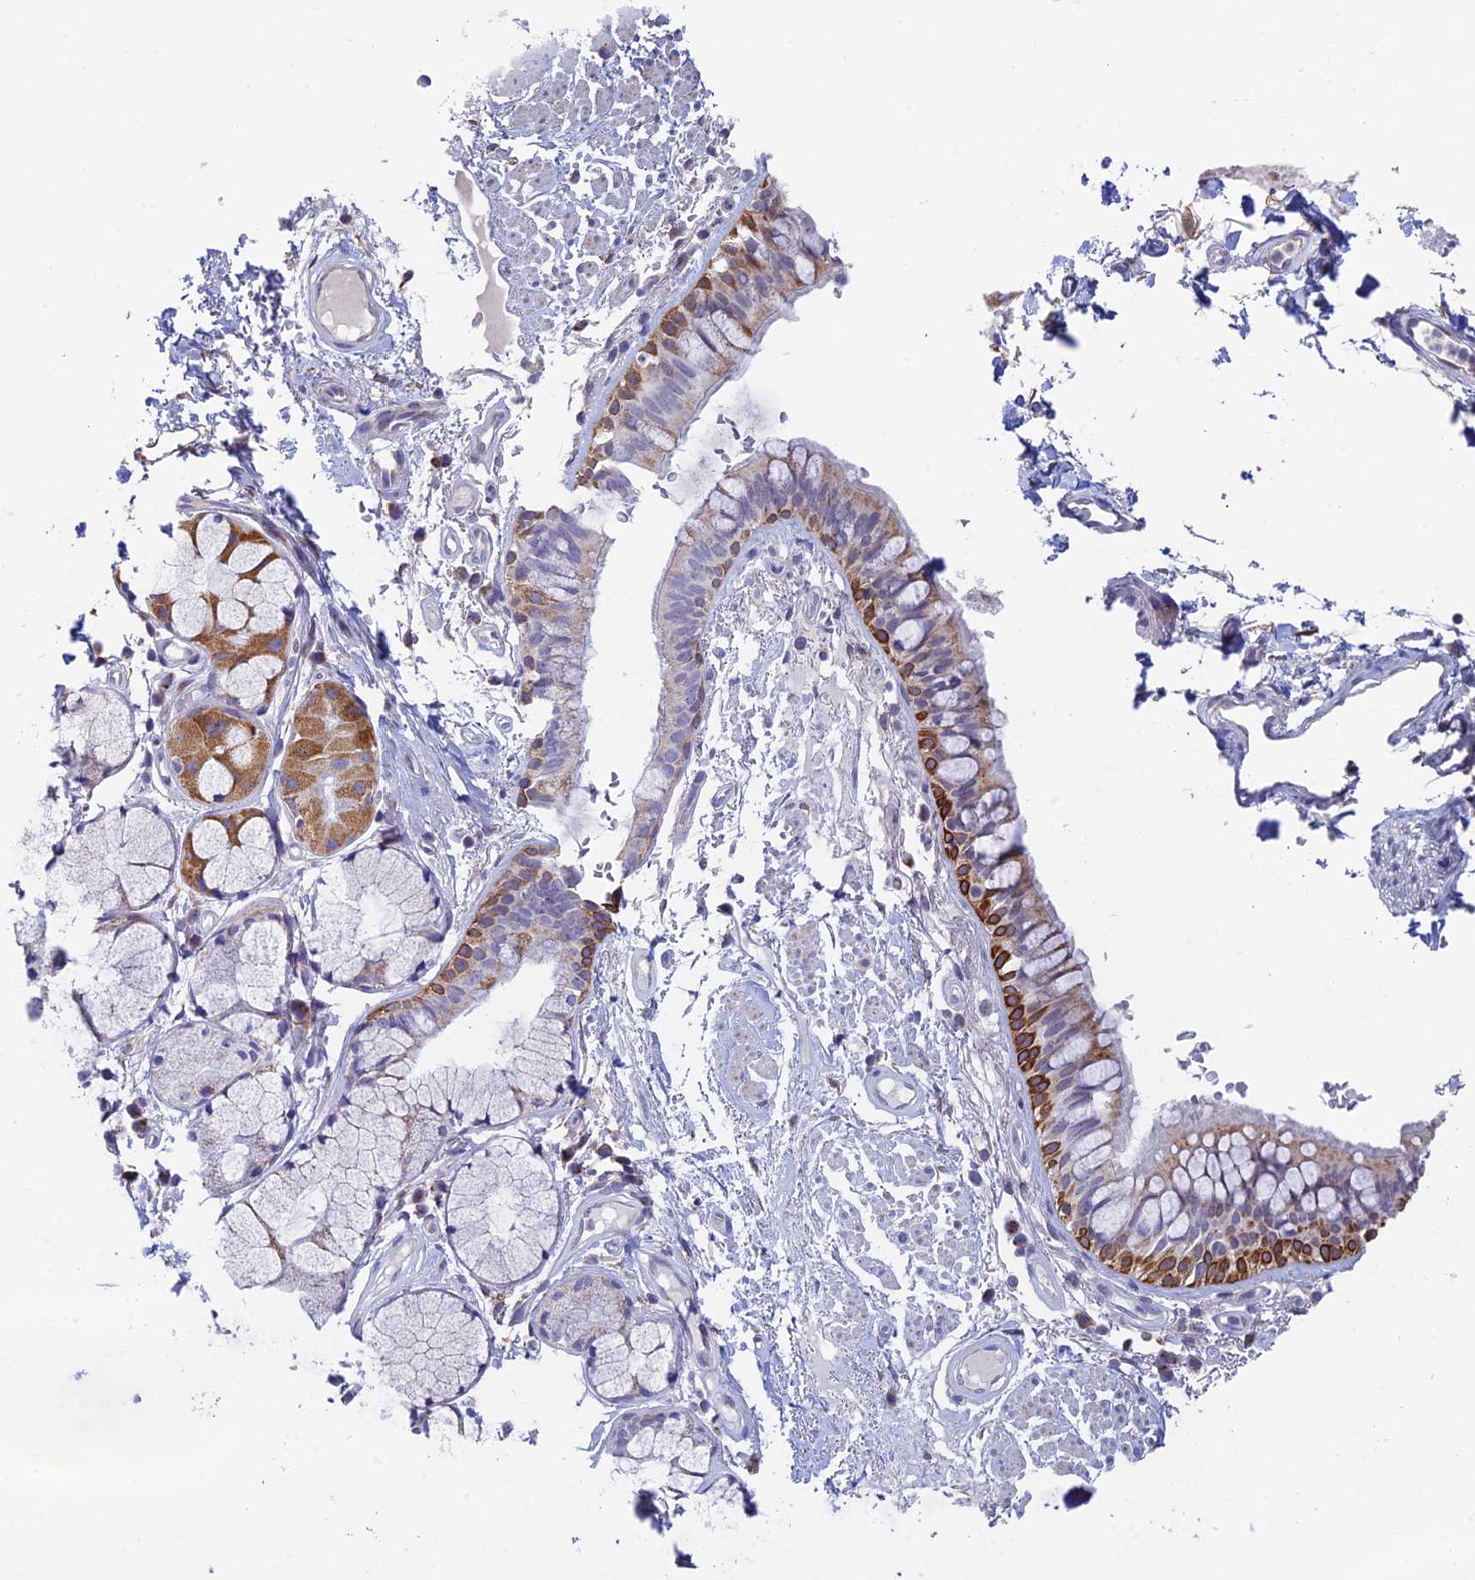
{"staining": {"intensity": "strong", "quantity": "<25%", "location": "cytoplasmic/membranous"}, "tissue": "bronchus", "cell_type": "Respiratory epithelial cells", "image_type": "normal", "snomed": [{"axis": "morphology", "description": "Normal tissue, NOS"}, {"axis": "topography", "description": "Bronchus"}], "caption": "DAB (3,3'-diaminobenzidine) immunohistochemical staining of benign human bronchus demonstrates strong cytoplasmic/membranous protein staining in approximately <25% of respiratory epithelial cells.", "gene": "REXO5", "patient": {"sex": "male", "age": 70}}